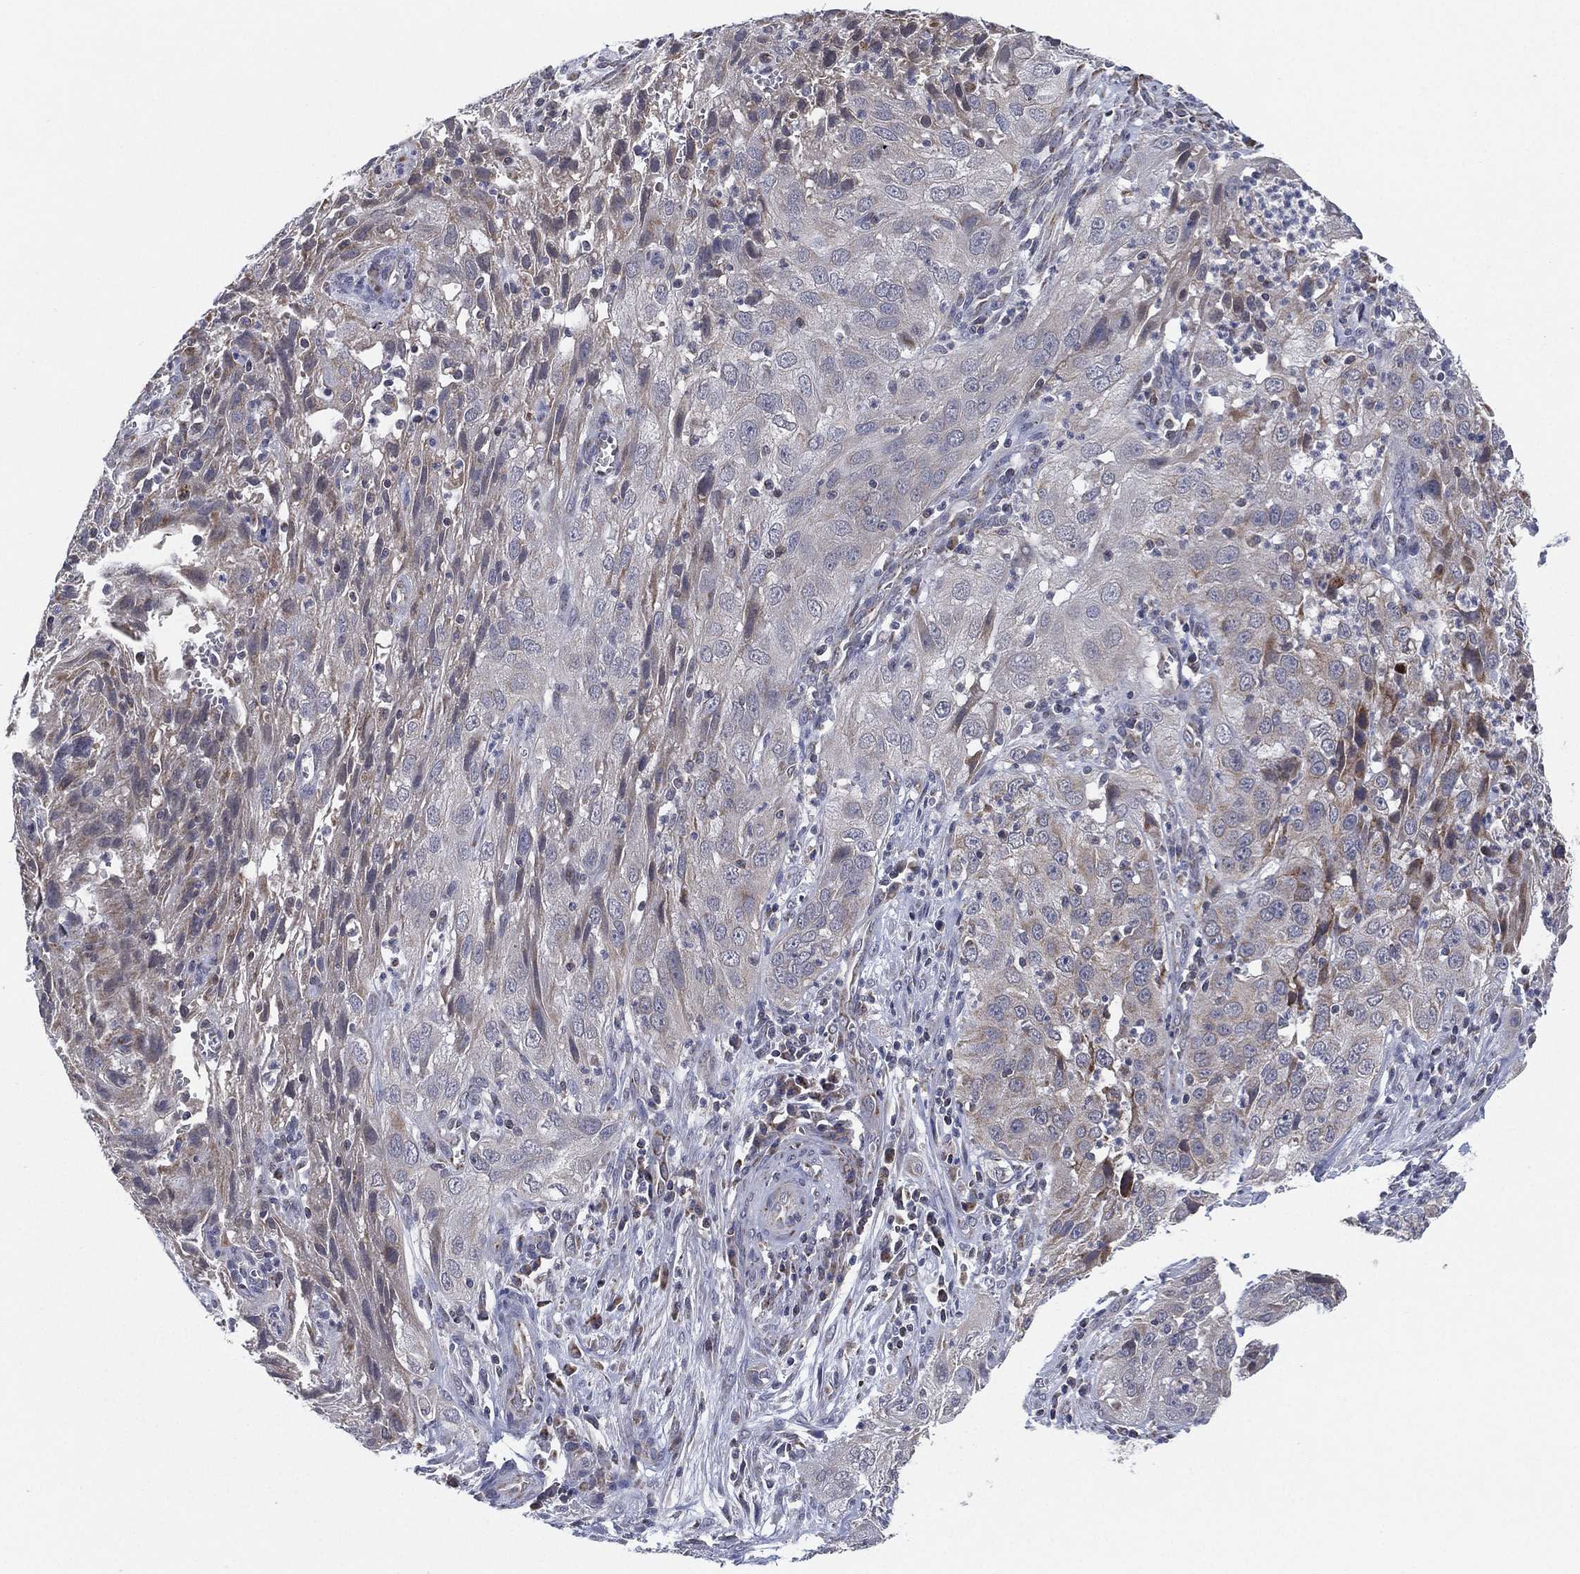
{"staining": {"intensity": "weak", "quantity": "<25%", "location": "cytoplasmic/membranous"}, "tissue": "cervical cancer", "cell_type": "Tumor cells", "image_type": "cancer", "snomed": [{"axis": "morphology", "description": "Squamous cell carcinoma, NOS"}, {"axis": "topography", "description": "Cervix"}], "caption": "Tumor cells show no significant protein positivity in cervical cancer (squamous cell carcinoma).", "gene": "PSMG4", "patient": {"sex": "female", "age": 32}}